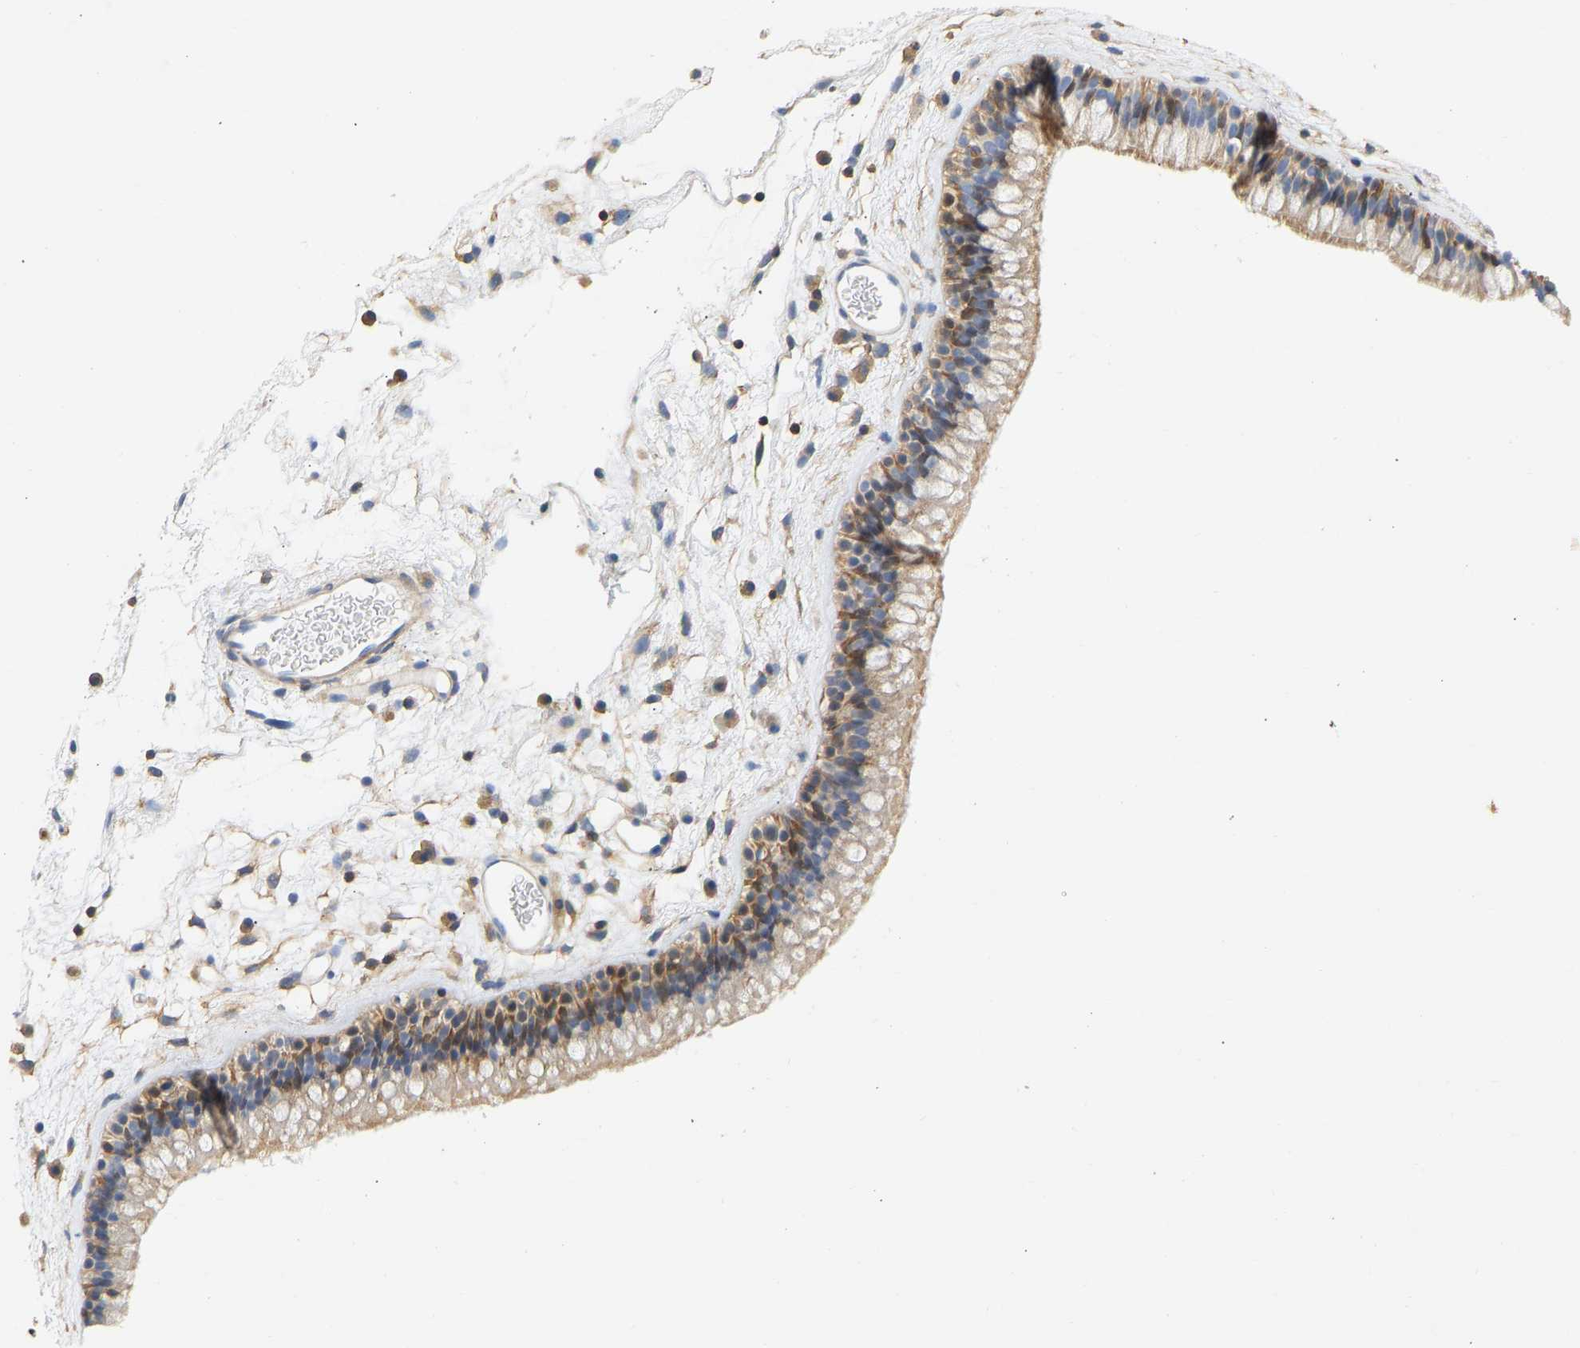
{"staining": {"intensity": "weak", "quantity": "25%-75%", "location": "cytoplasmic/membranous"}, "tissue": "nasopharynx", "cell_type": "Respiratory epithelial cells", "image_type": "normal", "snomed": [{"axis": "morphology", "description": "Normal tissue, NOS"}, {"axis": "morphology", "description": "Inflammation, NOS"}, {"axis": "topography", "description": "Nasopharynx"}], "caption": "Brown immunohistochemical staining in normal nasopharynx displays weak cytoplasmic/membranous expression in about 25%-75% of respiratory epithelial cells.", "gene": "BVES", "patient": {"sex": "male", "age": 48}}